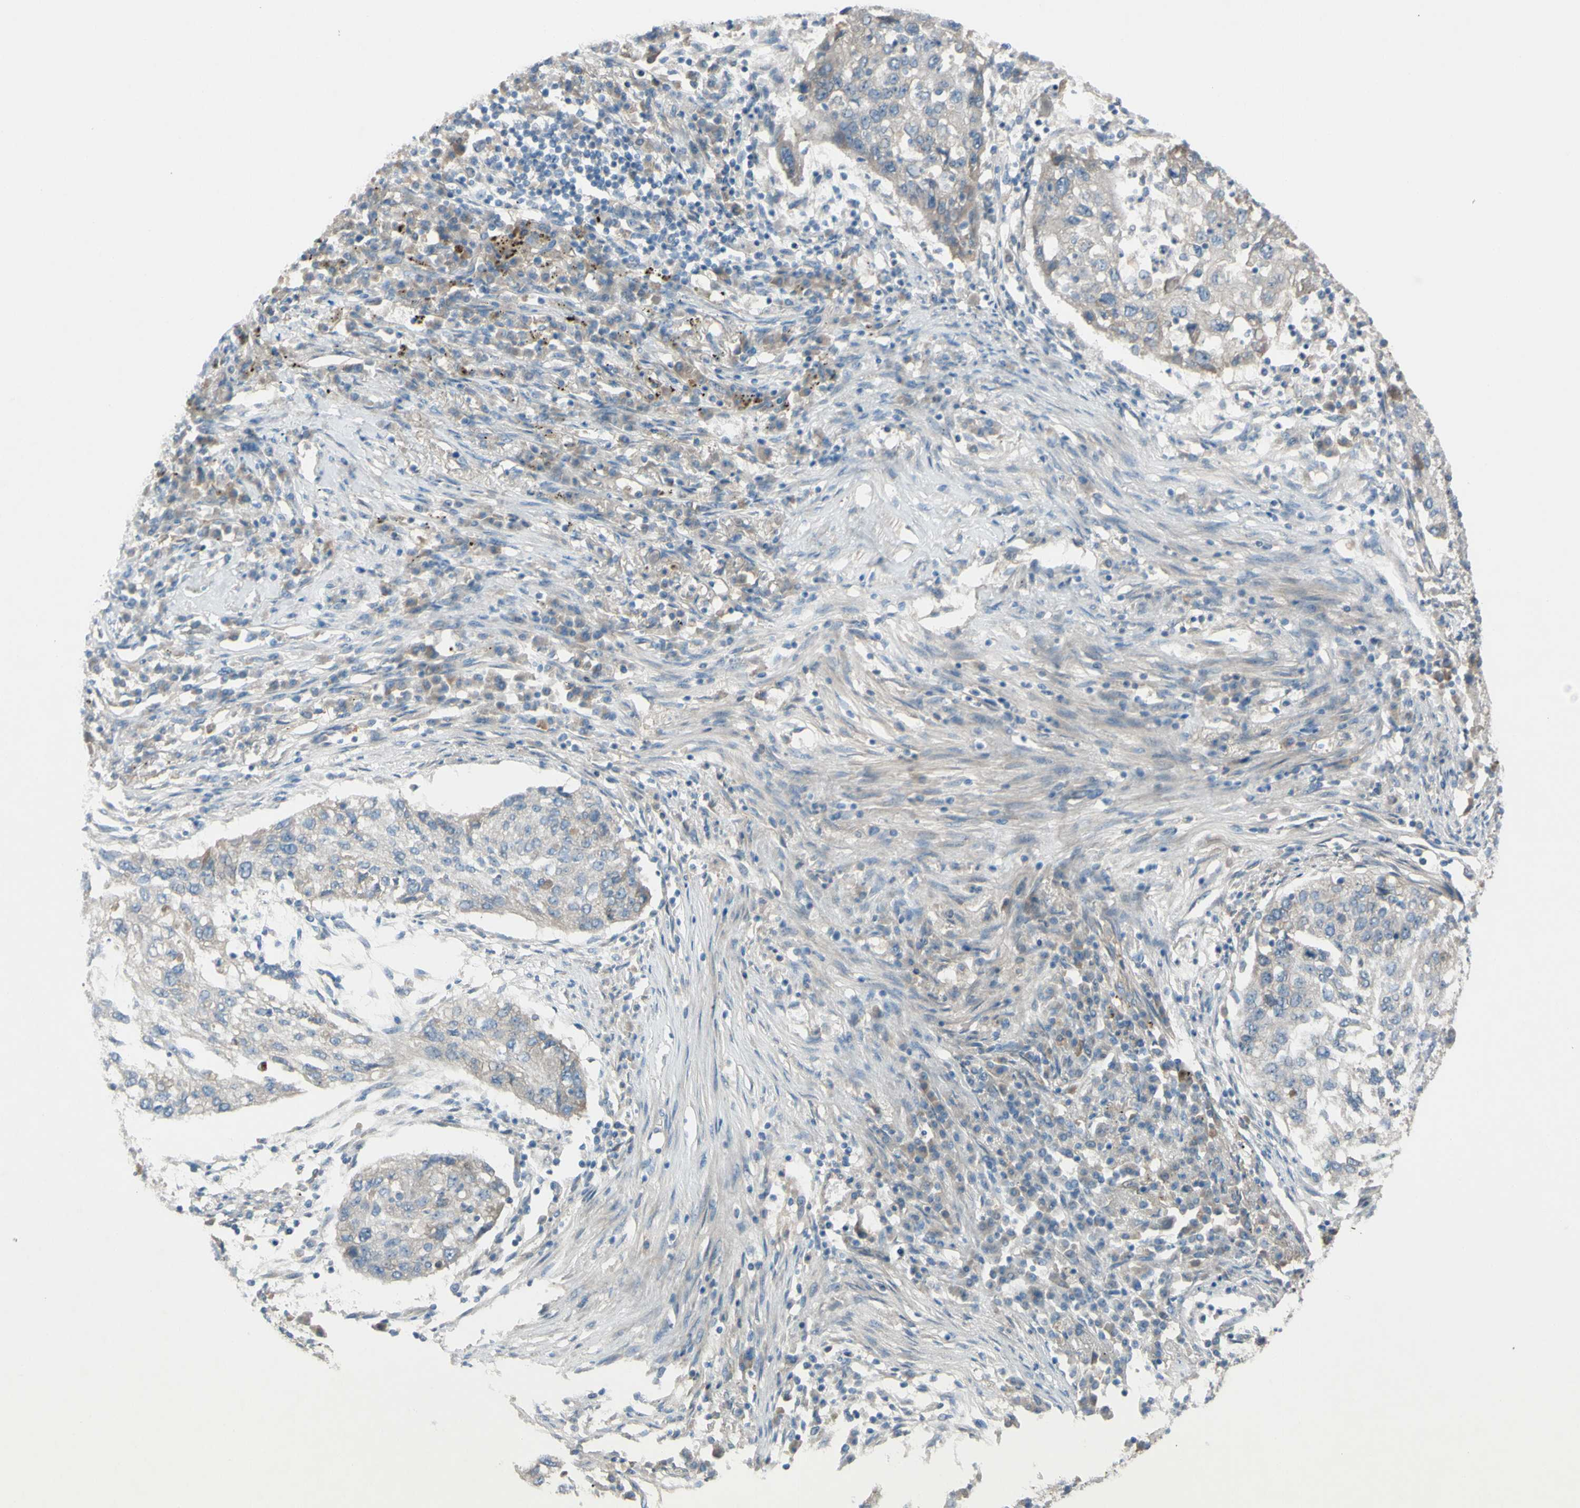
{"staining": {"intensity": "weak", "quantity": "25%-75%", "location": "cytoplasmic/membranous"}, "tissue": "lung cancer", "cell_type": "Tumor cells", "image_type": "cancer", "snomed": [{"axis": "morphology", "description": "Squamous cell carcinoma, NOS"}, {"axis": "topography", "description": "Lung"}], "caption": "The immunohistochemical stain highlights weak cytoplasmic/membranous expression in tumor cells of lung cancer (squamous cell carcinoma) tissue.", "gene": "ATRN", "patient": {"sex": "female", "age": 63}}